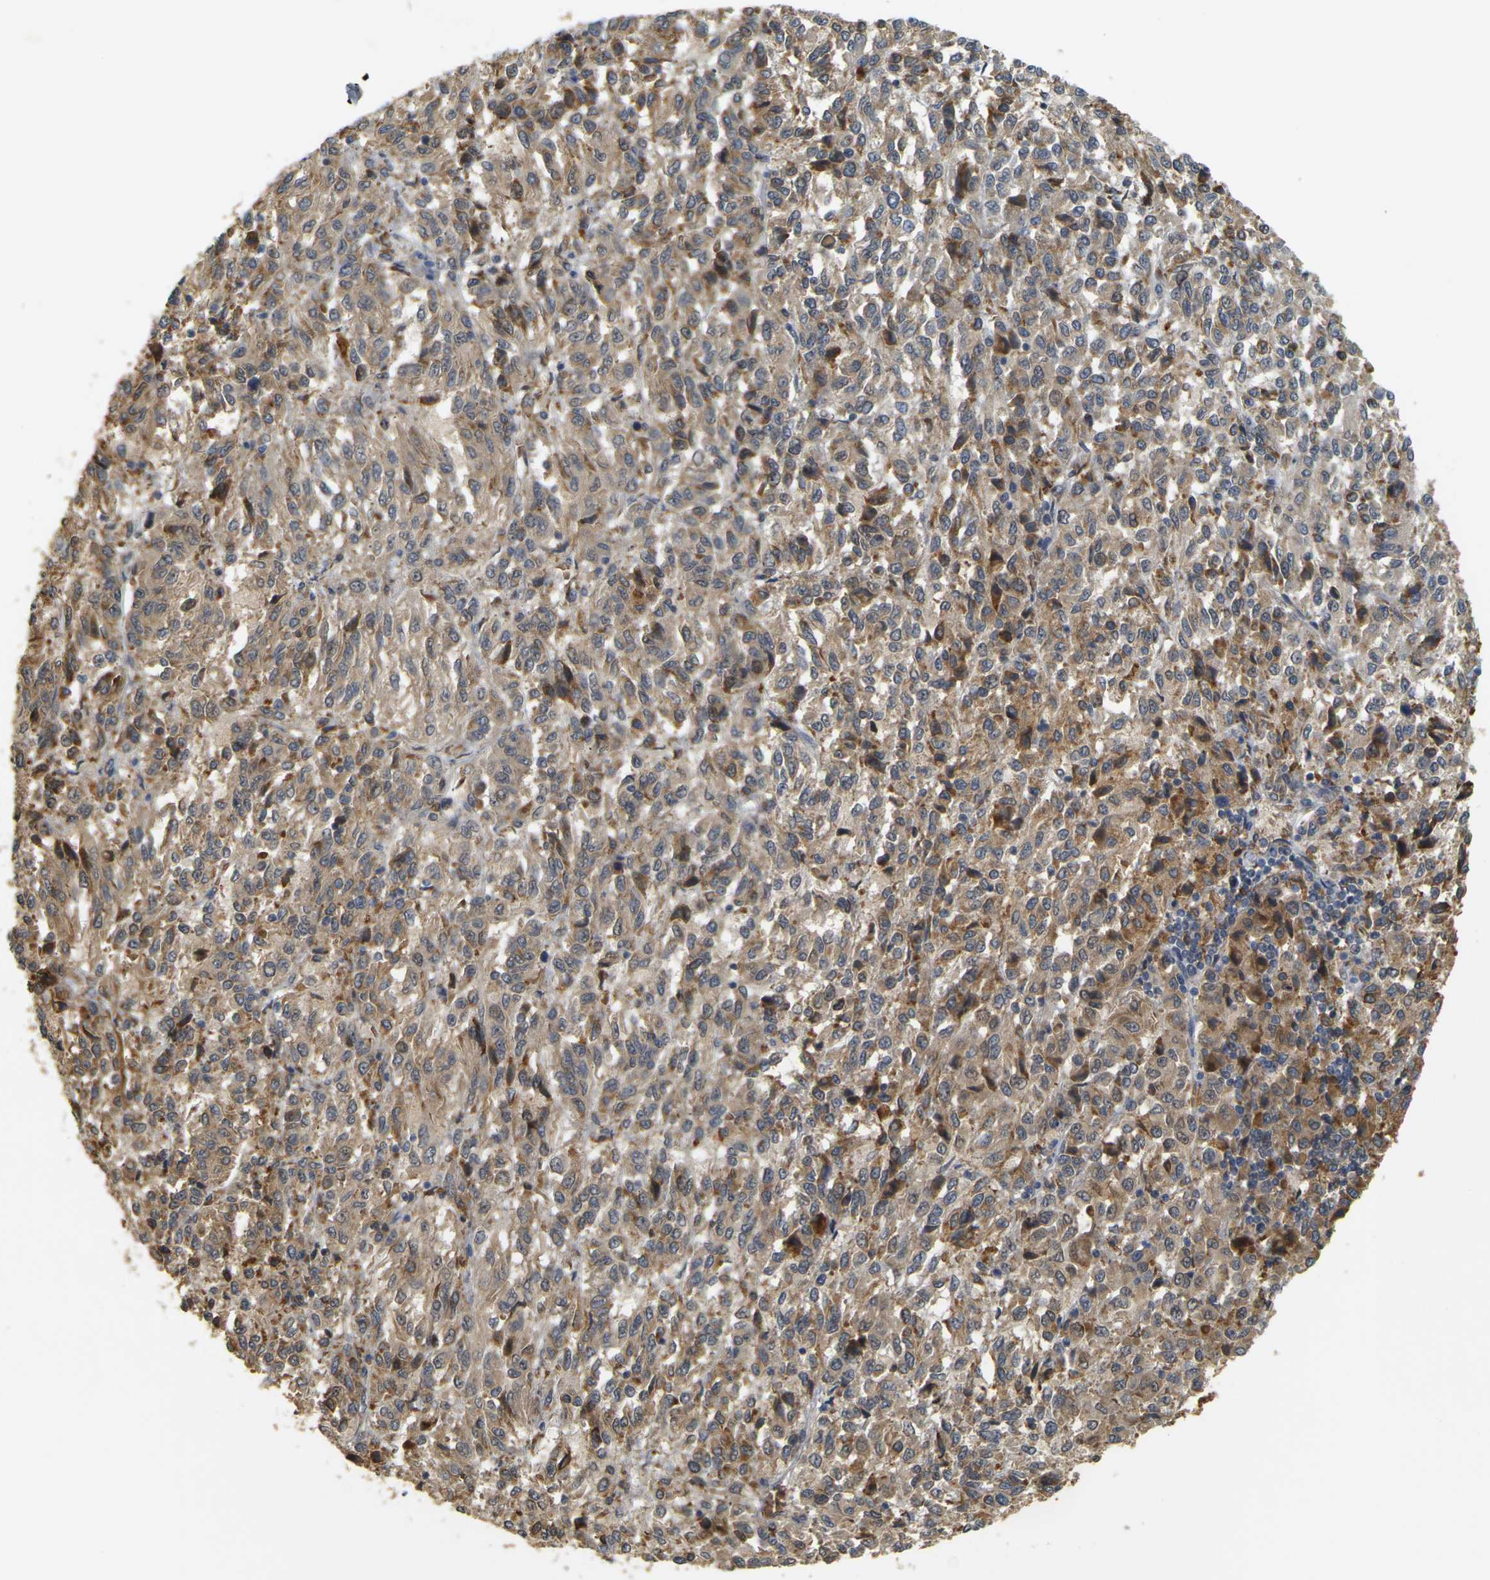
{"staining": {"intensity": "weak", "quantity": ">75%", "location": "cytoplasmic/membranous"}, "tissue": "melanoma", "cell_type": "Tumor cells", "image_type": "cancer", "snomed": [{"axis": "morphology", "description": "Malignant melanoma, Metastatic site"}, {"axis": "topography", "description": "Lung"}], "caption": "This image reveals immunohistochemistry staining of human malignant melanoma (metastatic site), with low weak cytoplasmic/membranous expression in approximately >75% of tumor cells.", "gene": "MEGF9", "patient": {"sex": "male", "age": 64}}